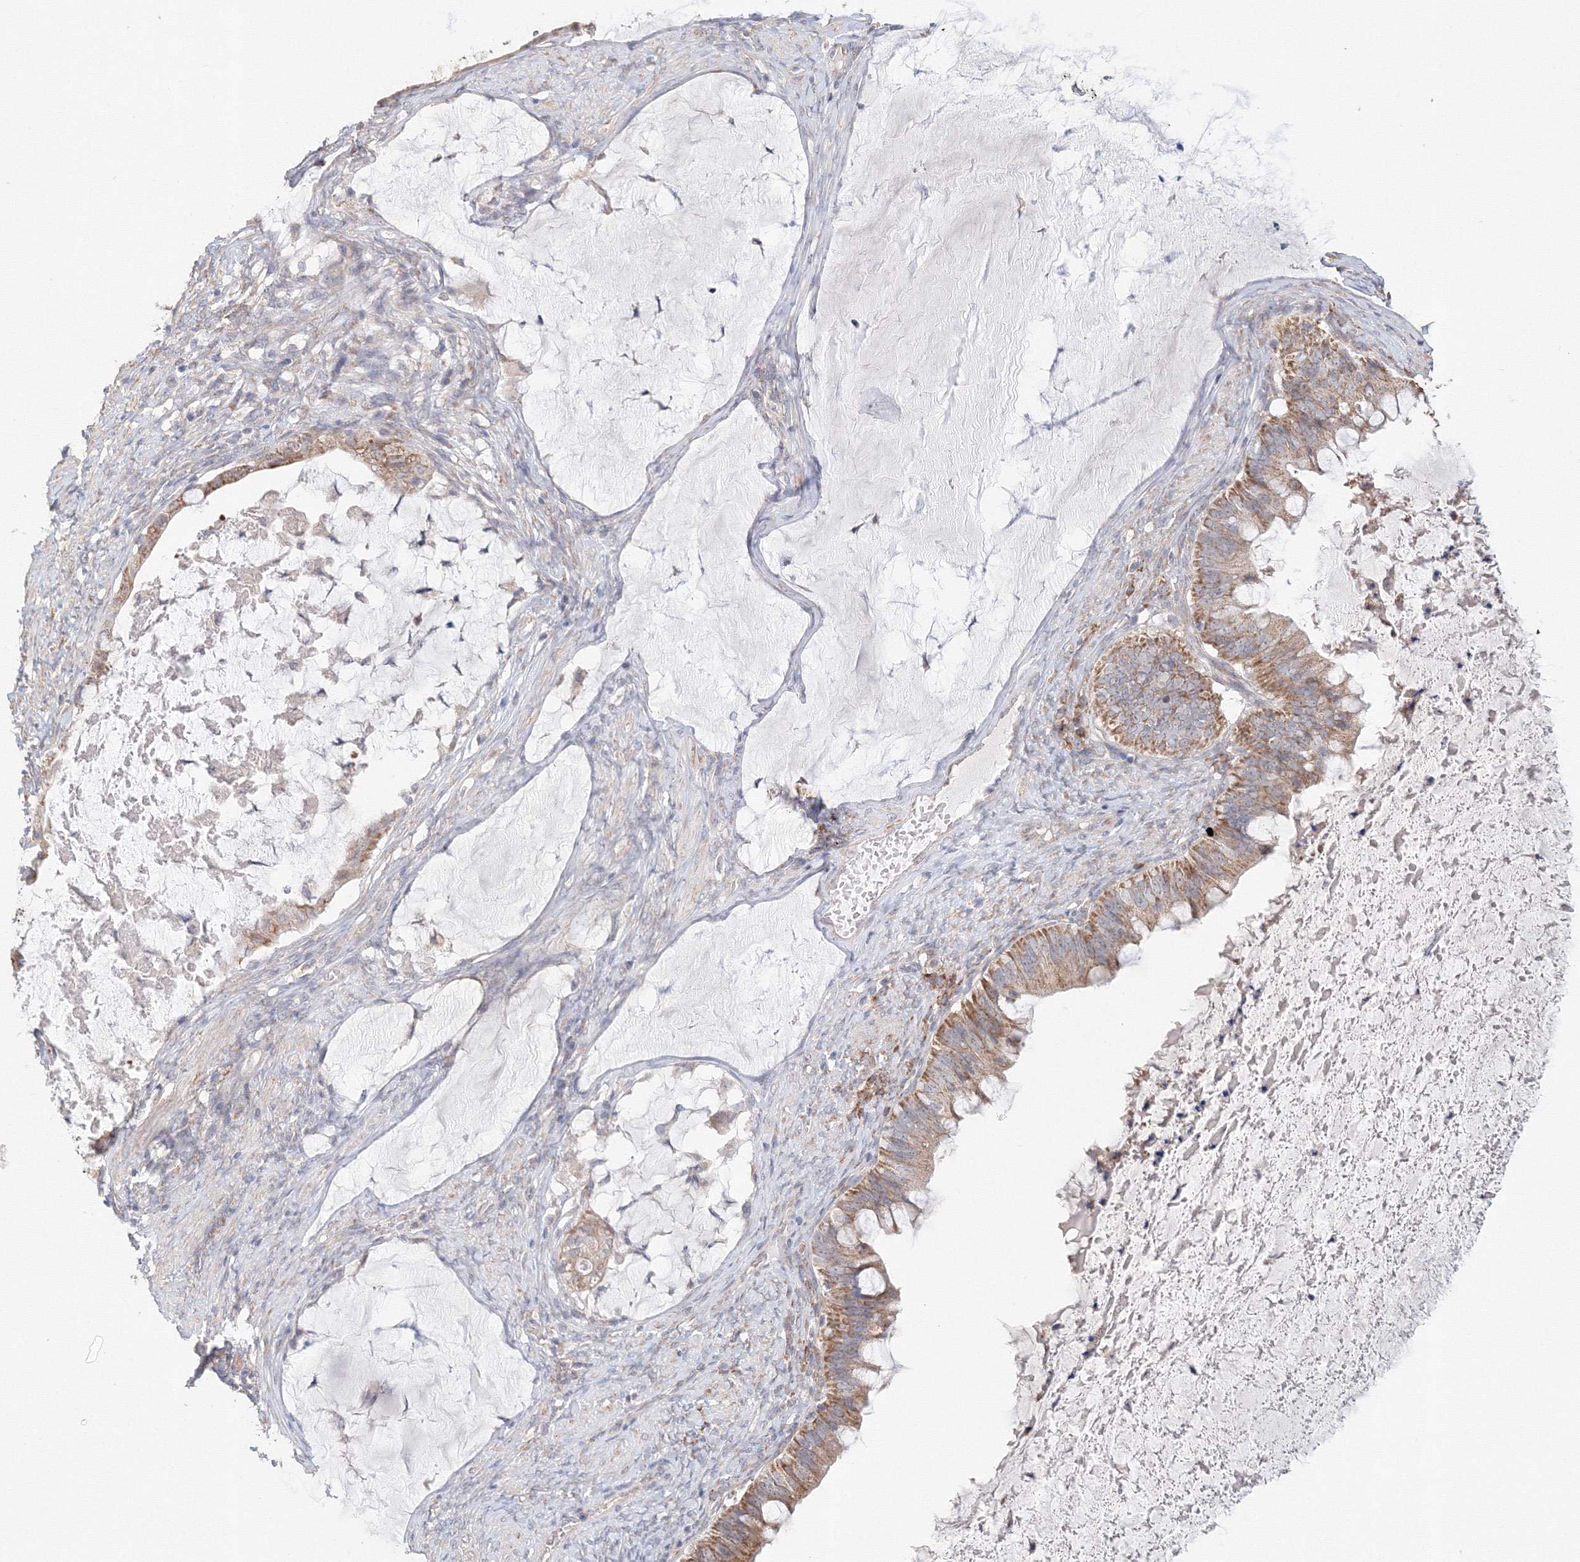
{"staining": {"intensity": "moderate", "quantity": ">75%", "location": "cytoplasmic/membranous"}, "tissue": "ovarian cancer", "cell_type": "Tumor cells", "image_type": "cancer", "snomed": [{"axis": "morphology", "description": "Cystadenocarcinoma, mucinous, NOS"}, {"axis": "topography", "description": "Ovary"}], "caption": "IHC (DAB (3,3'-diaminobenzidine)) staining of human mucinous cystadenocarcinoma (ovarian) reveals moderate cytoplasmic/membranous protein staining in about >75% of tumor cells.", "gene": "DHRS12", "patient": {"sex": "female", "age": 61}}